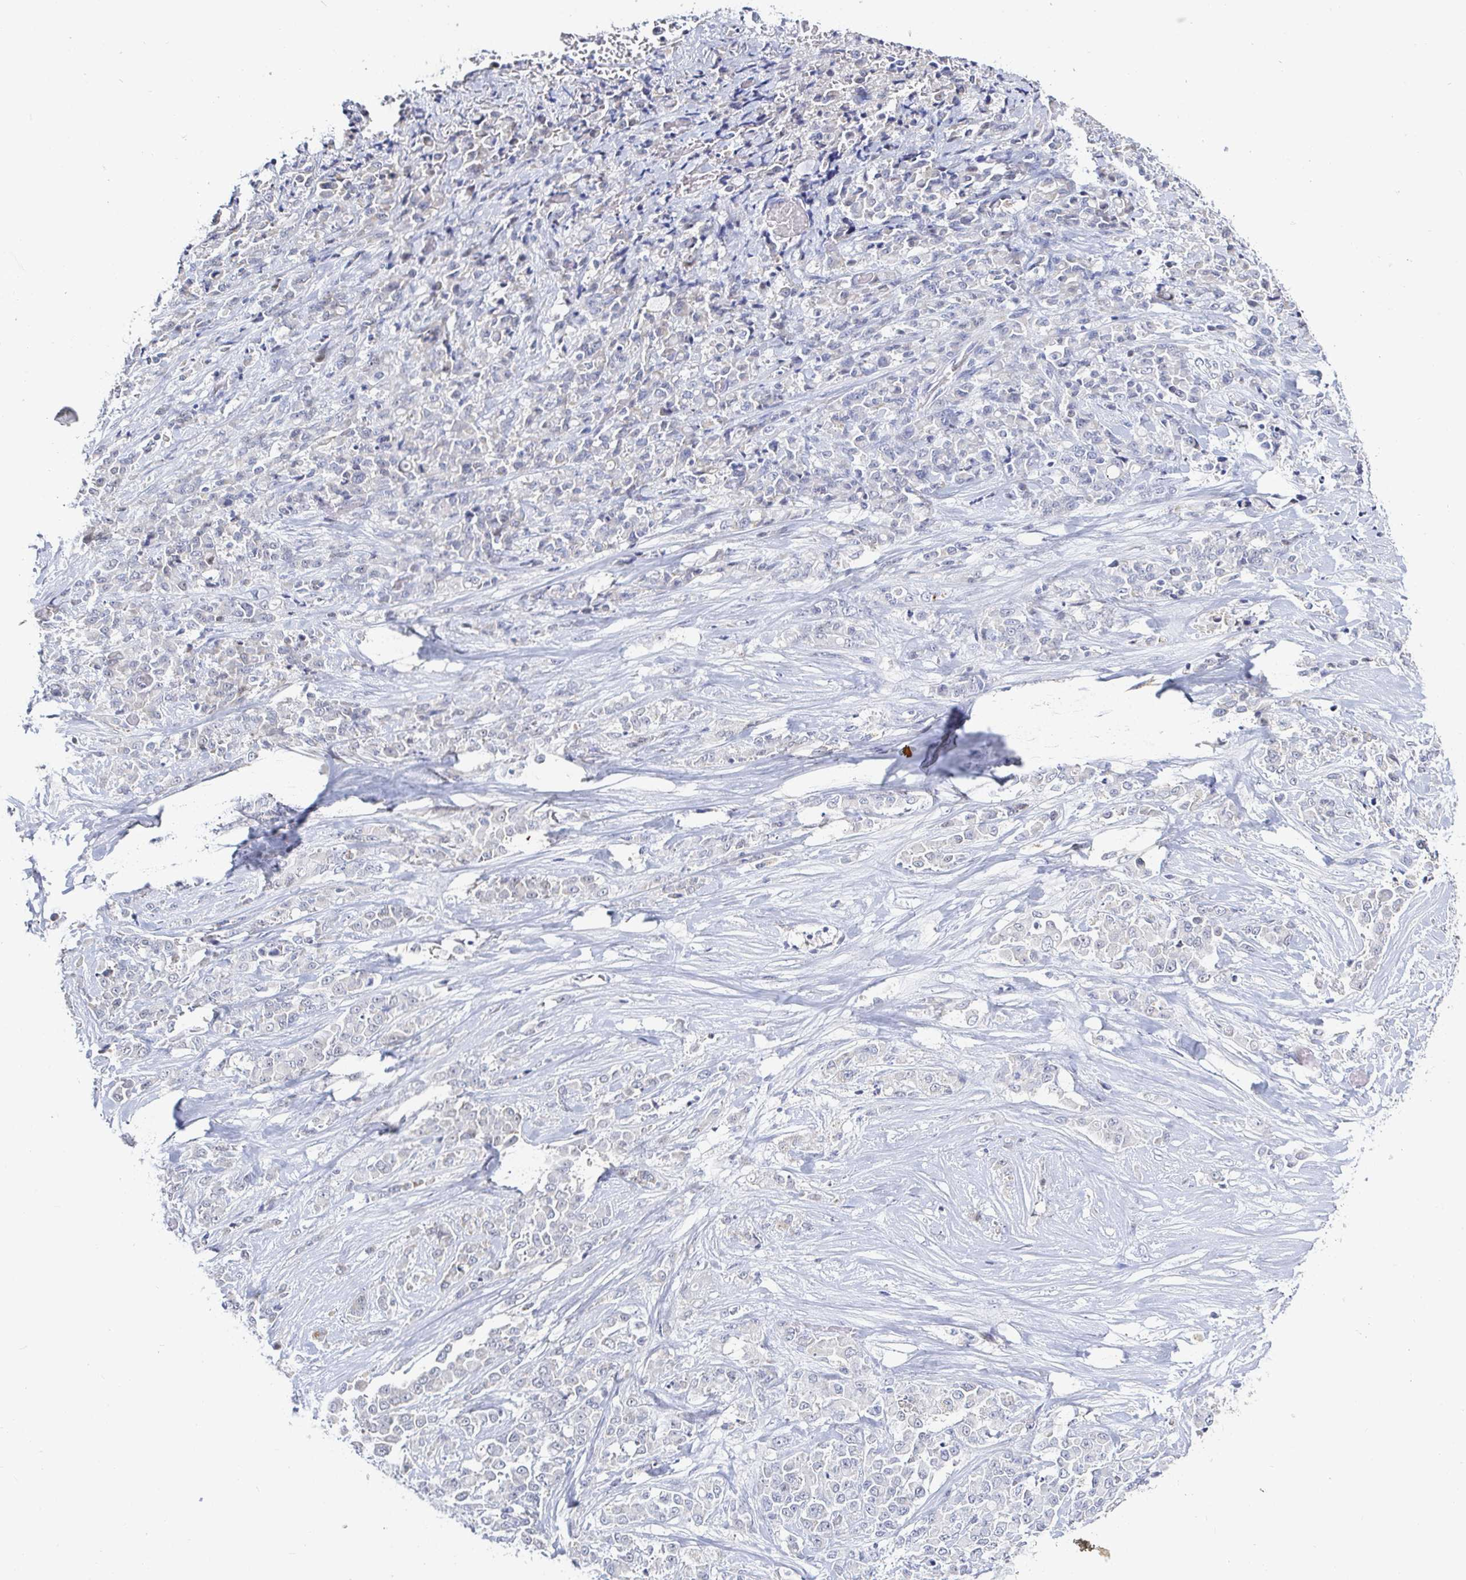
{"staining": {"intensity": "negative", "quantity": "none", "location": "none"}, "tissue": "stomach cancer", "cell_type": "Tumor cells", "image_type": "cancer", "snomed": [{"axis": "morphology", "description": "Adenocarcinoma, NOS"}, {"axis": "topography", "description": "Stomach"}], "caption": "The photomicrograph displays no staining of tumor cells in stomach cancer. (IHC, brightfield microscopy, high magnification).", "gene": "OR10K1", "patient": {"sex": "female", "age": 76}}